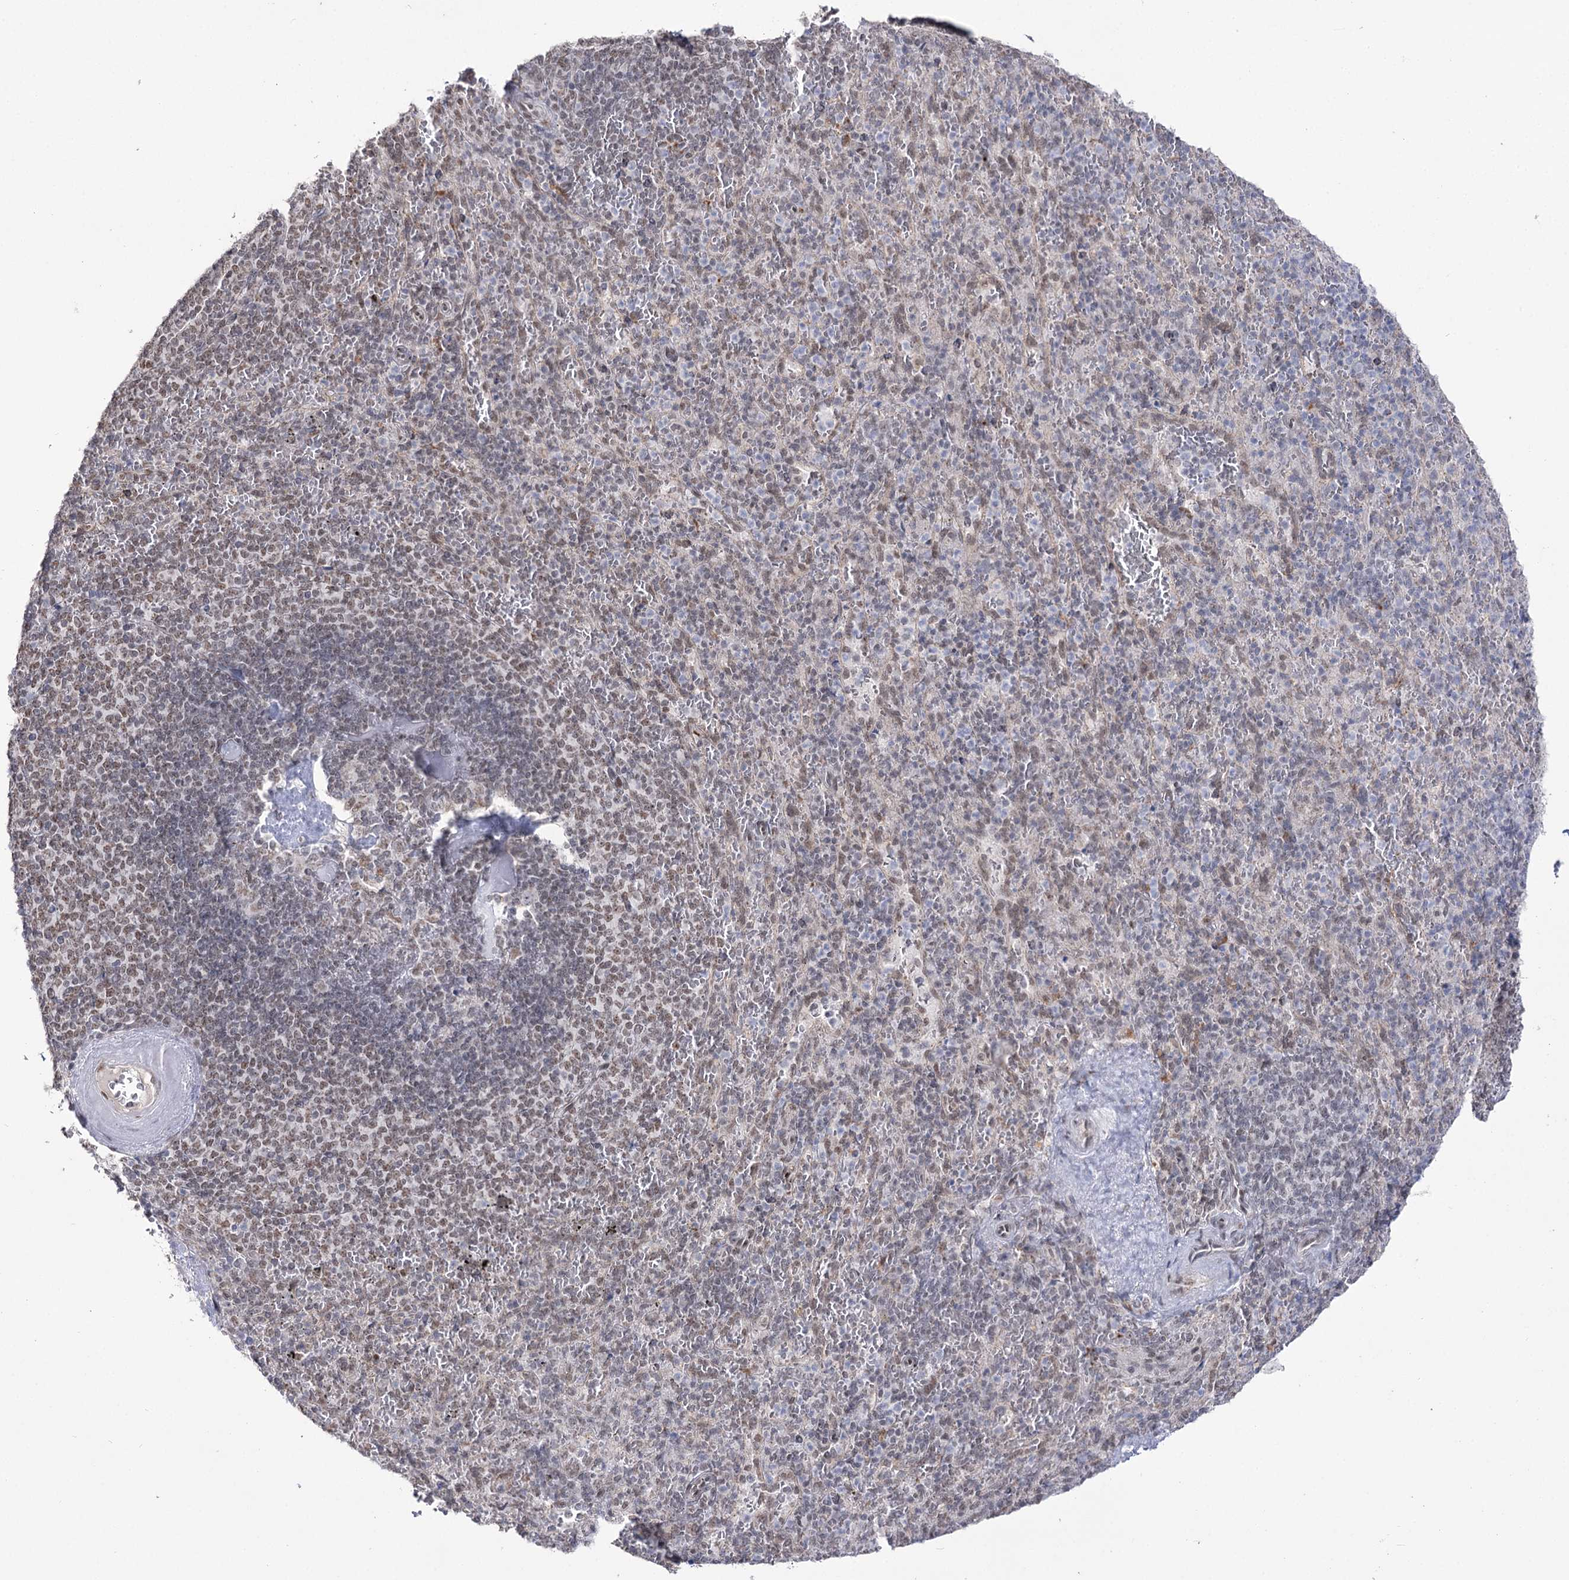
{"staining": {"intensity": "weak", "quantity": "25%-75%", "location": "nuclear"}, "tissue": "spleen", "cell_type": "Cells in red pulp", "image_type": "normal", "snomed": [{"axis": "morphology", "description": "Normal tissue, NOS"}, {"axis": "topography", "description": "Spleen"}], "caption": "About 25%-75% of cells in red pulp in unremarkable human spleen show weak nuclear protein positivity as visualized by brown immunohistochemical staining.", "gene": "VGLL4", "patient": {"sex": "male", "age": 82}}